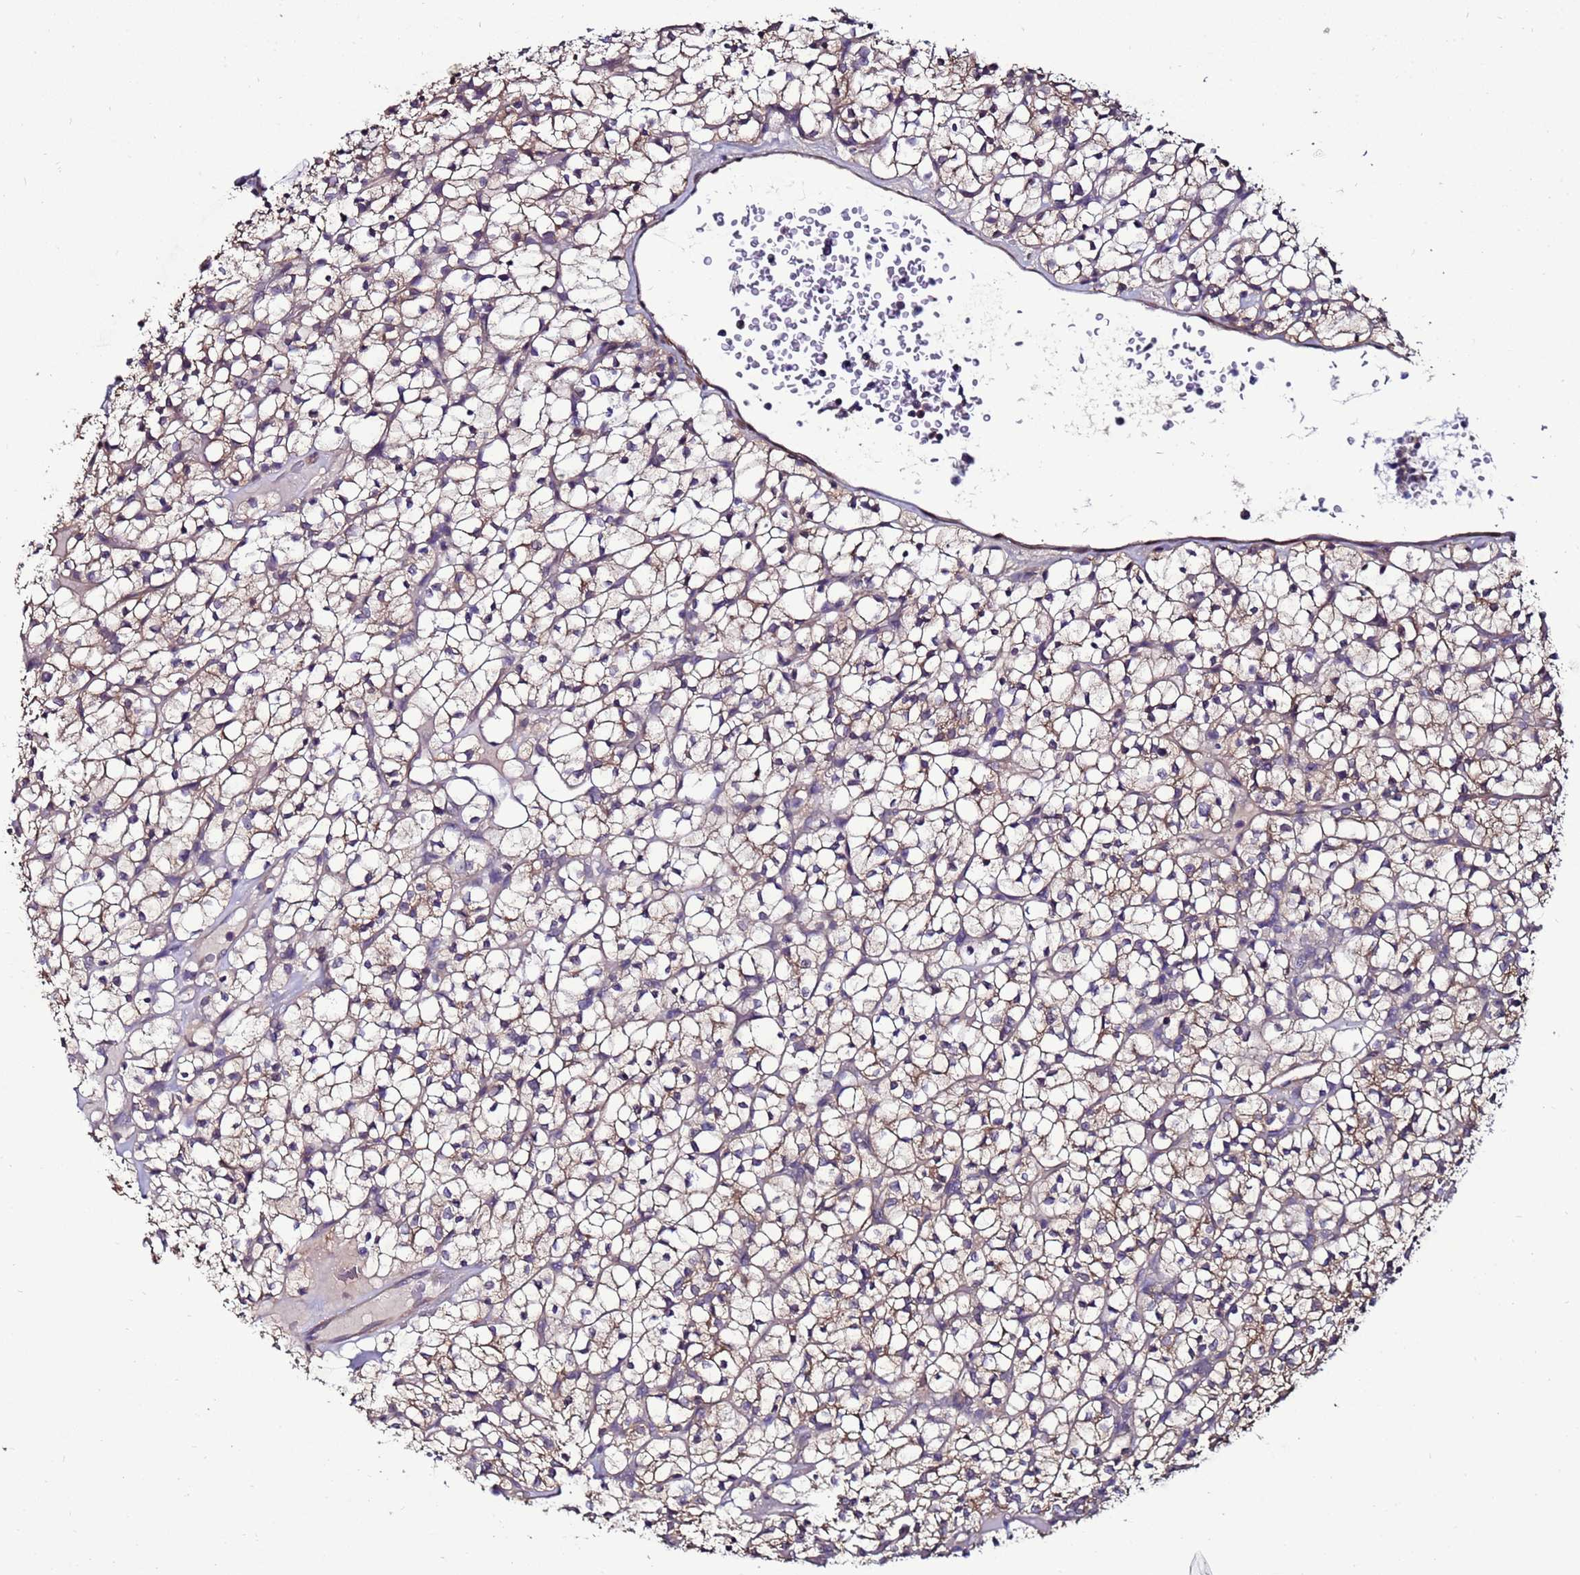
{"staining": {"intensity": "weak", "quantity": ">75%", "location": "cytoplasmic/membranous"}, "tissue": "renal cancer", "cell_type": "Tumor cells", "image_type": "cancer", "snomed": [{"axis": "morphology", "description": "Adenocarcinoma, NOS"}, {"axis": "topography", "description": "Kidney"}], "caption": "IHC of adenocarcinoma (renal) reveals low levels of weak cytoplasmic/membranous staining in approximately >75% of tumor cells. (Brightfield microscopy of DAB IHC at high magnification).", "gene": "NAXE", "patient": {"sex": "female", "age": 64}}